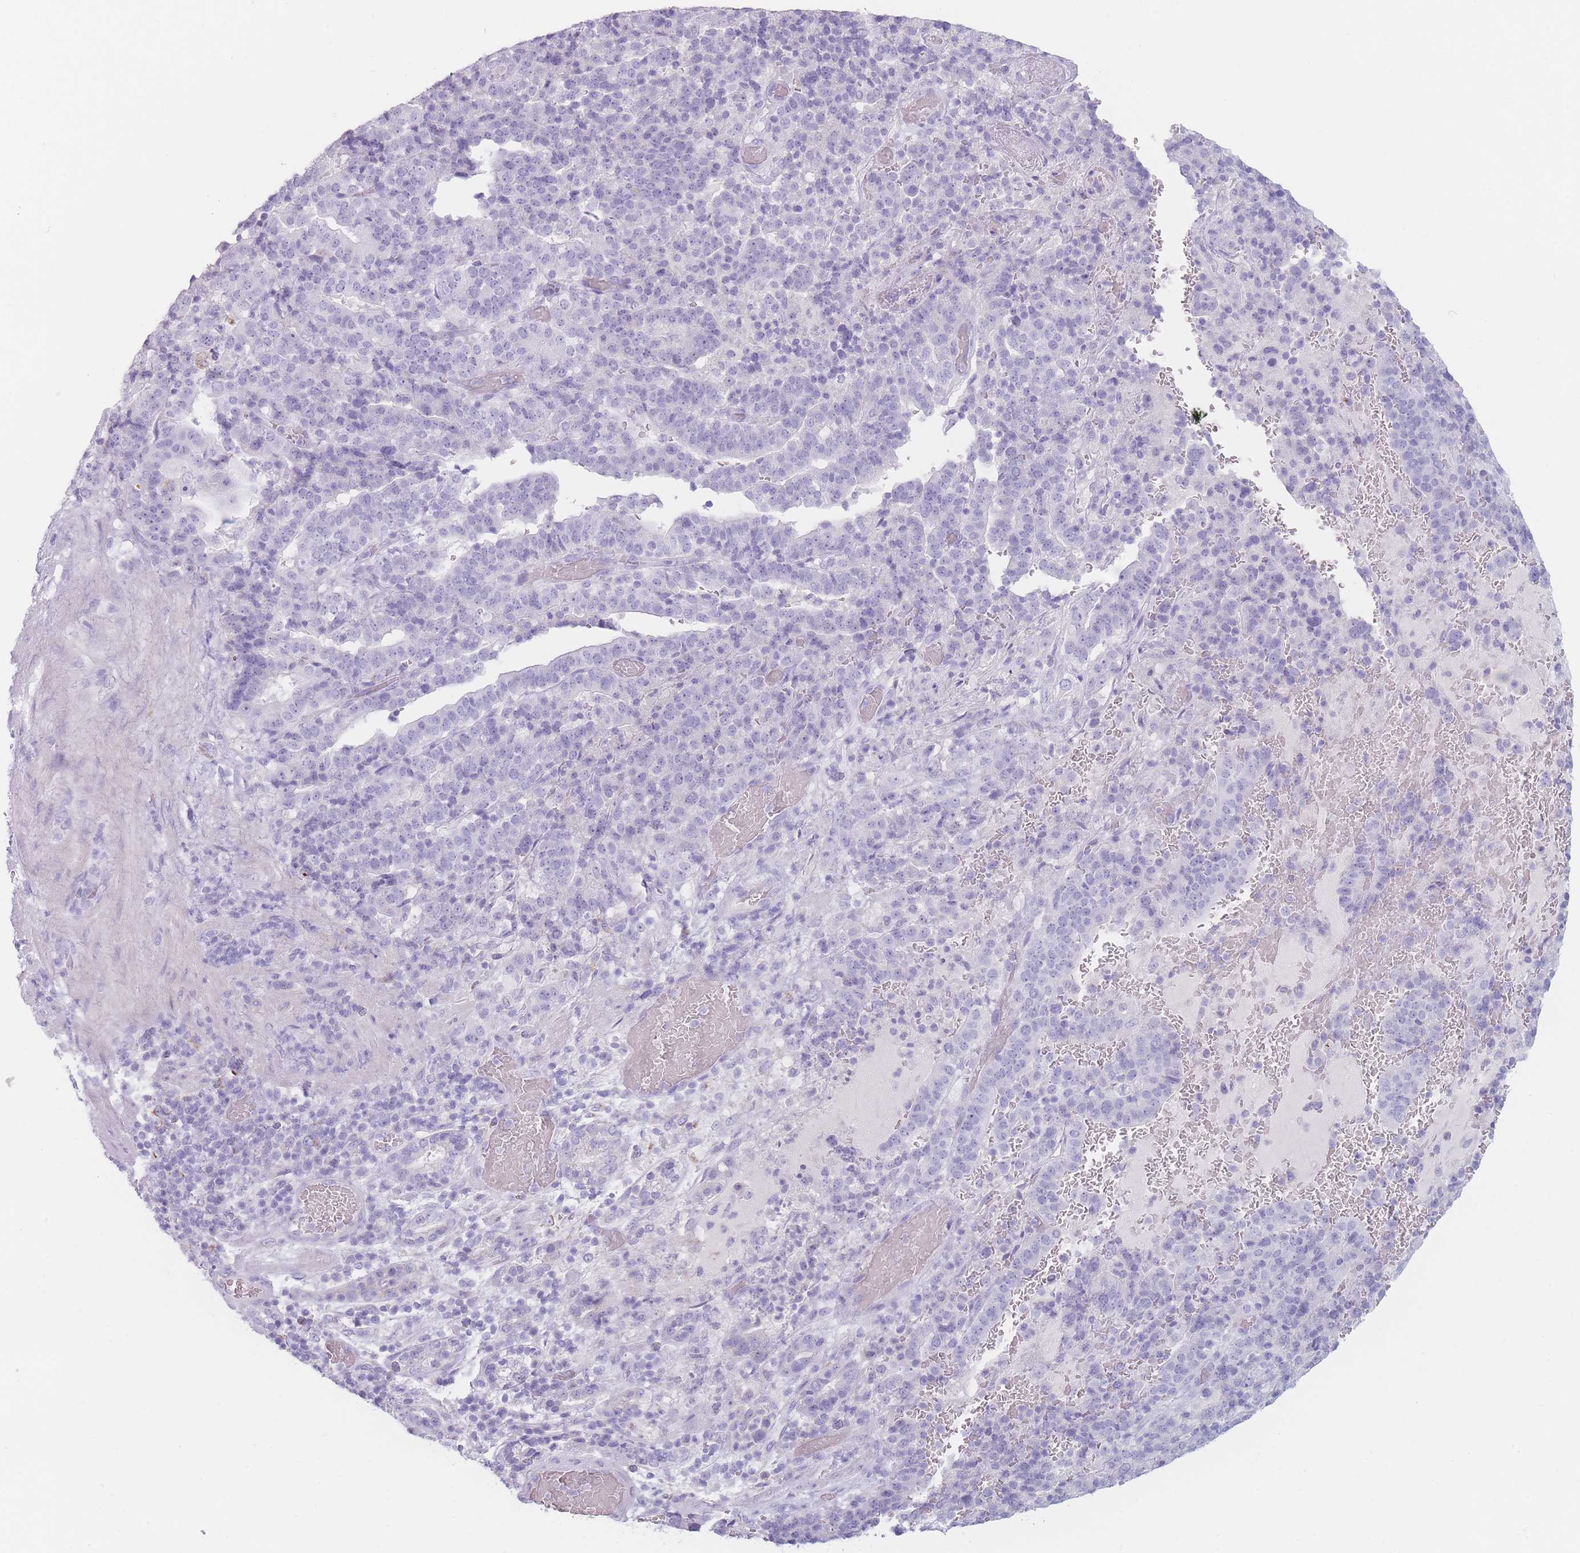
{"staining": {"intensity": "negative", "quantity": "none", "location": "none"}, "tissue": "stomach cancer", "cell_type": "Tumor cells", "image_type": "cancer", "snomed": [{"axis": "morphology", "description": "Adenocarcinoma, NOS"}, {"axis": "topography", "description": "Stomach"}], "caption": "The photomicrograph displays no staining of tumor cells in stomach adenocarcinoma.", "gene": "GPR12", "patient": {"sex": "male", "age": 48}}